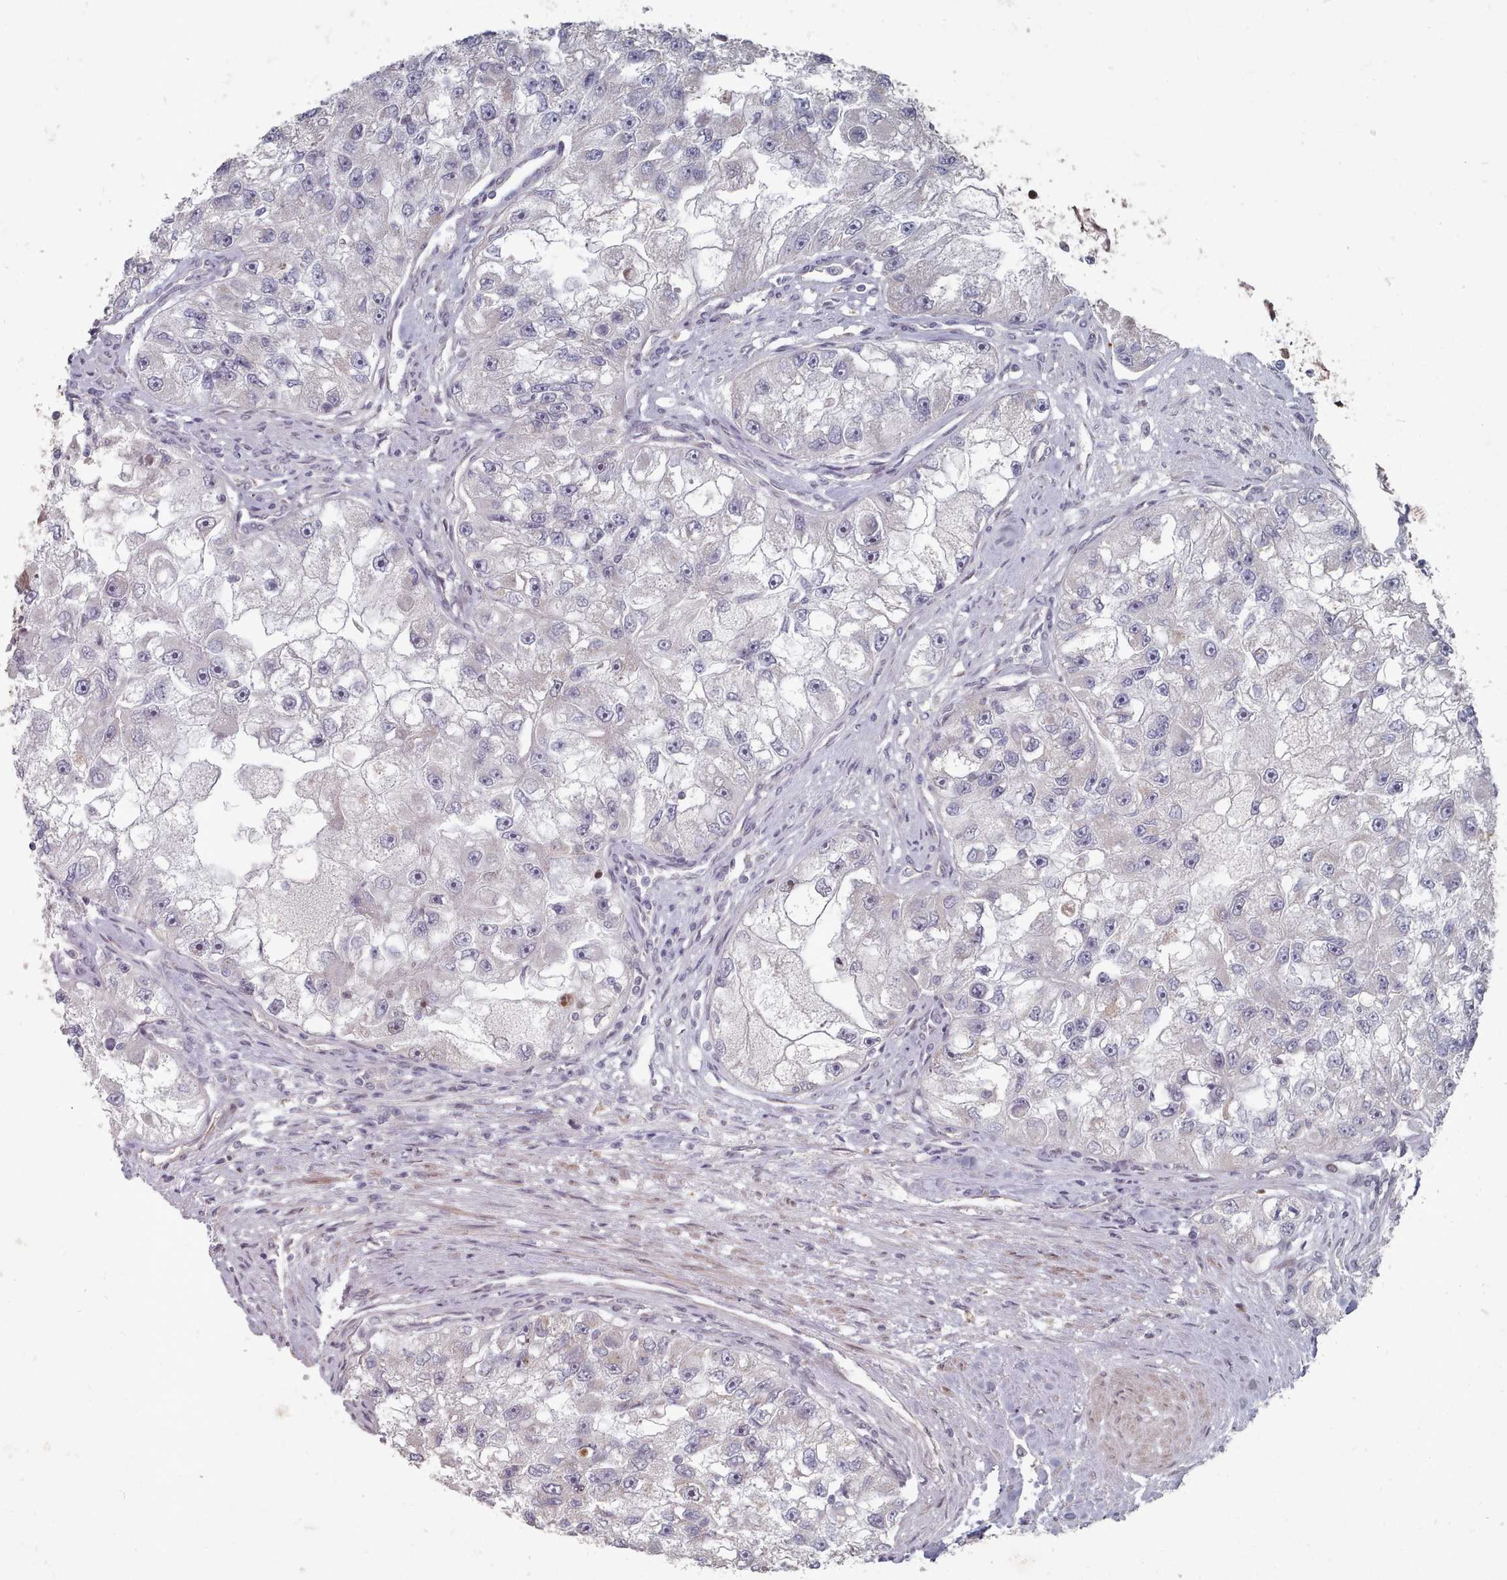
{"staining": {"intensity": "negative", "quantity": "none", "location": "none"}, "tissue": "renal cancer", "cell_type": "Tumor cells", "image_type": "cancer", "snomed": [{"axis": "morphology", "description": "Adenocarcinoma, NOS"}, {"axis": "topography", "description": "Kidney"}], "caption": "IHC photomicrograph of neoplastic tissue: renal cancer (adenocarcinoma) stained with DAB (3,3'-diaminobenzidine) shows no significant protein positivity in tumor cells.", "gene": "CPSF4", "patient": {"sex": "male", "age": 63}}